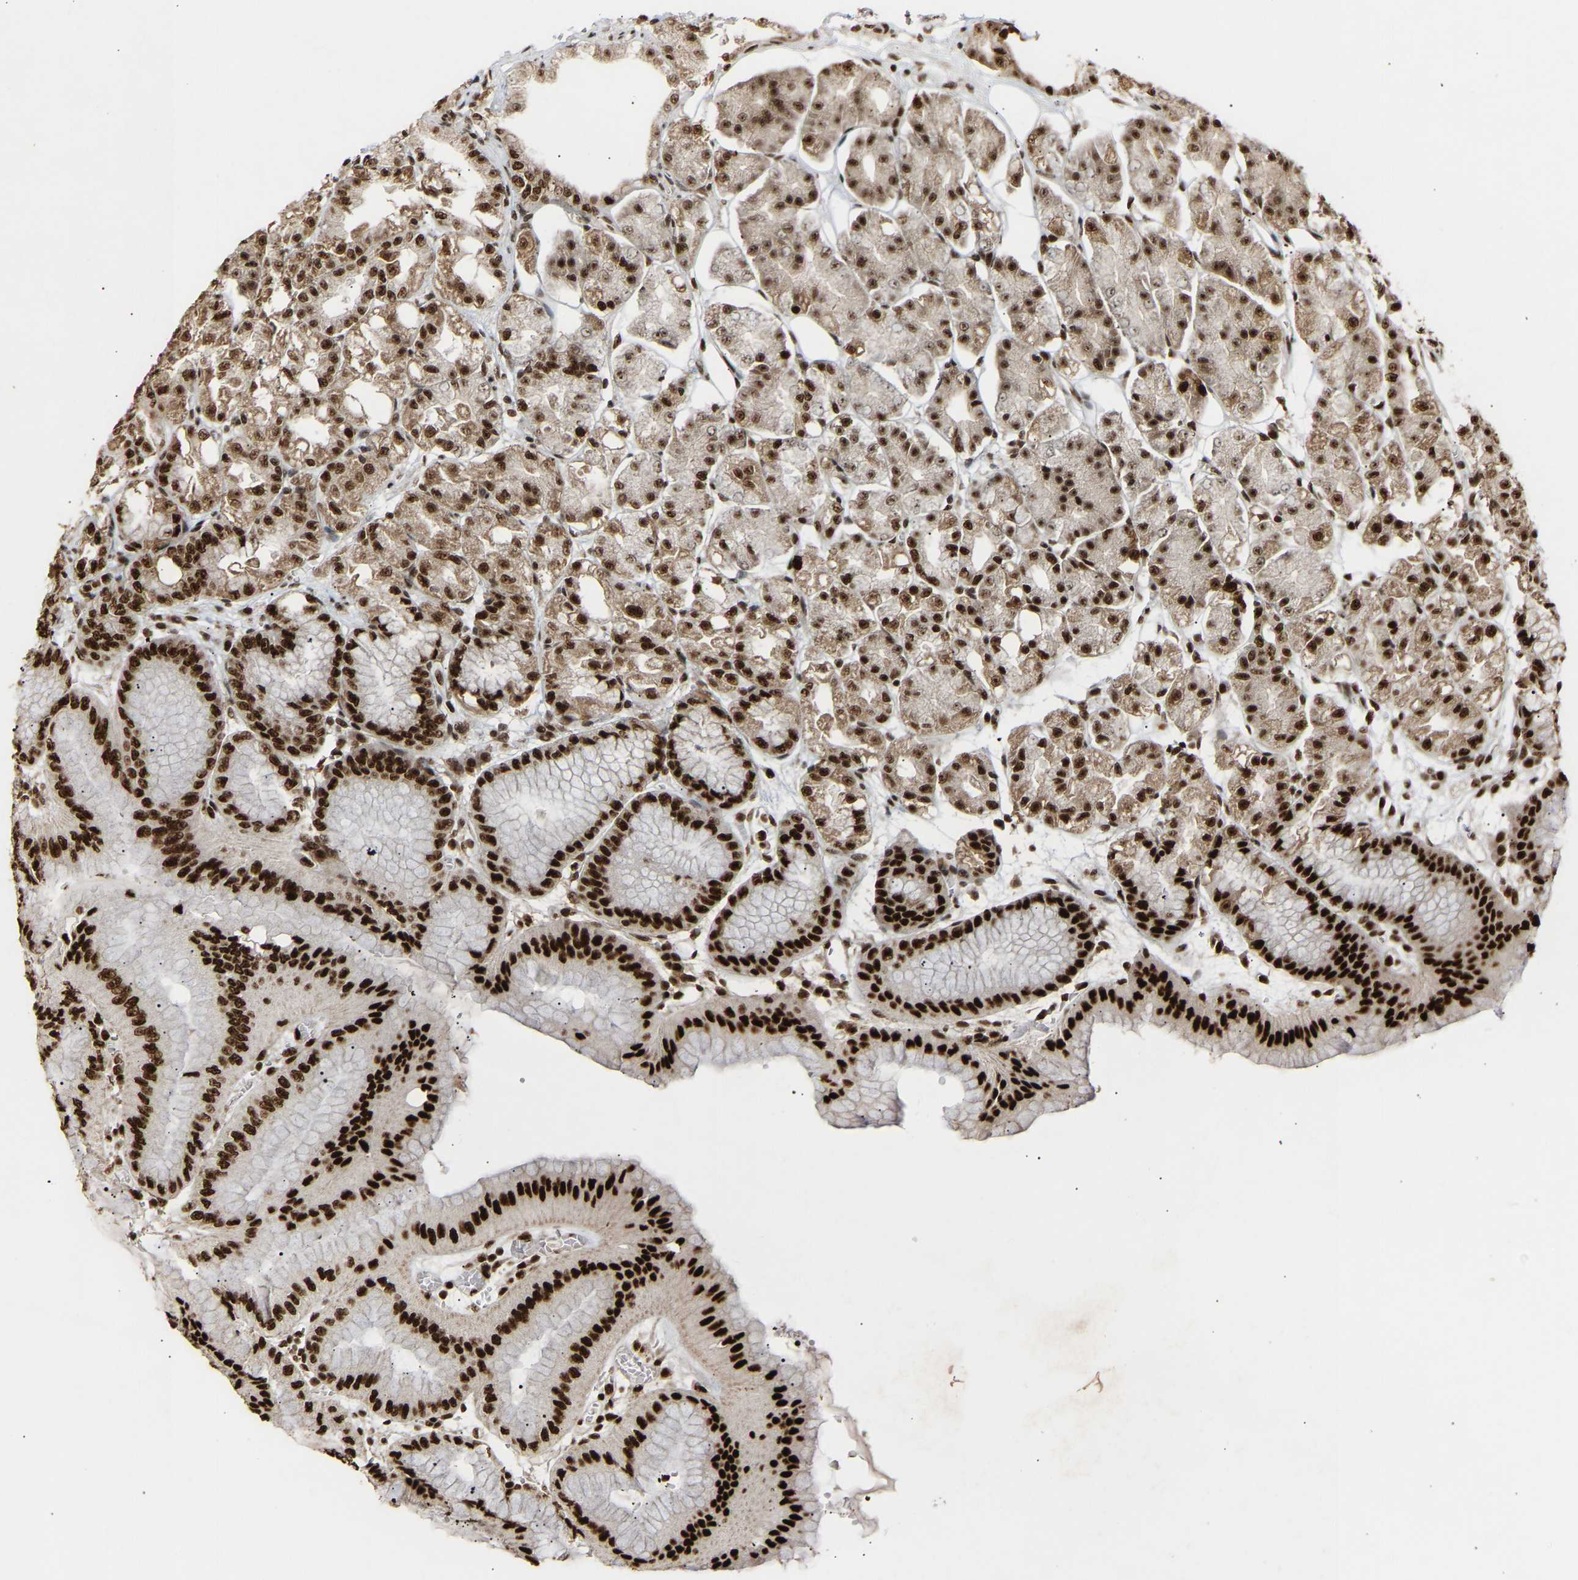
{"staining": {"intensity": "strong", "quantity": ">75%", "location": "nuclear"}, "tissue": "stomach", "cell_type": "Glandular cells", "image_type": "normal", "snomed": [{"axis": "morphology", "description": "Normal tissue, NOS"}, {"axis": "topography", "description": "Stomach, lower"}], "caption": "The micrograph exhibits staining of unremarkable stomach, revealing strong nuclear protein staining (brown color) within glandular cells.", "gene": "ALYREF", "patient": {"sex": "male", "age": 71}}